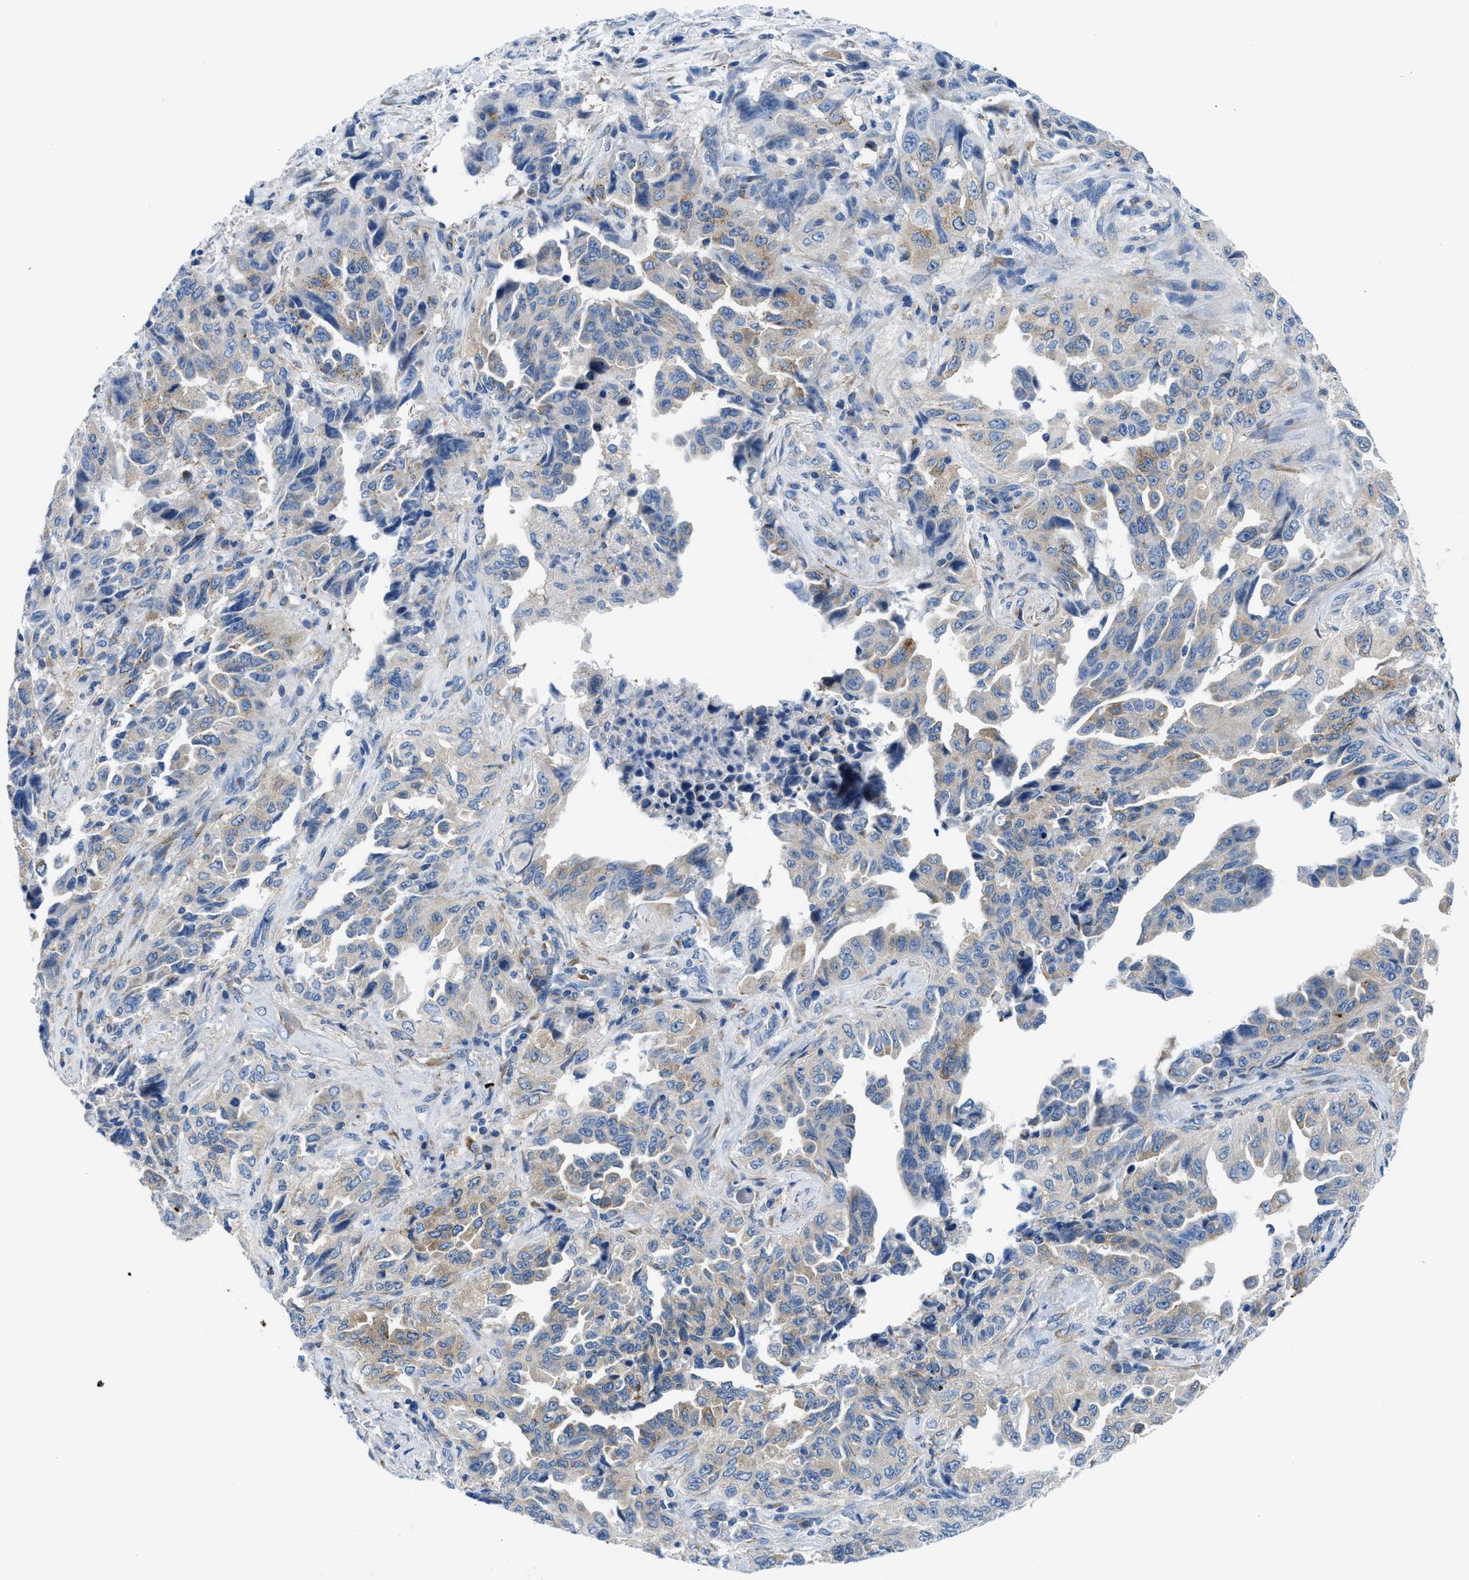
{"staining": {"intensity": "weak", "quantity": "25%-75%", "location": "cytoplasmic/membranous"}, "tissue": "lung cancer", "cell_type": "Tumor cells", "image_type": "cancer", "snomed": [{"axis": "morphology", "description": "Adenocarcinoma, NOS"}, {"axis": "topography", "description": "Lung"}], "caption": "Adenocarcinoma (lung) stained with IHC demonstrates weak cytoplasmic/membranous expression in approximately 25%-75% of tumor cells. (DAB = brown stain, brightfield microscopy at high magnification).", "gene": "BNC2", "patient": {"sex": "female", "age": 51}}